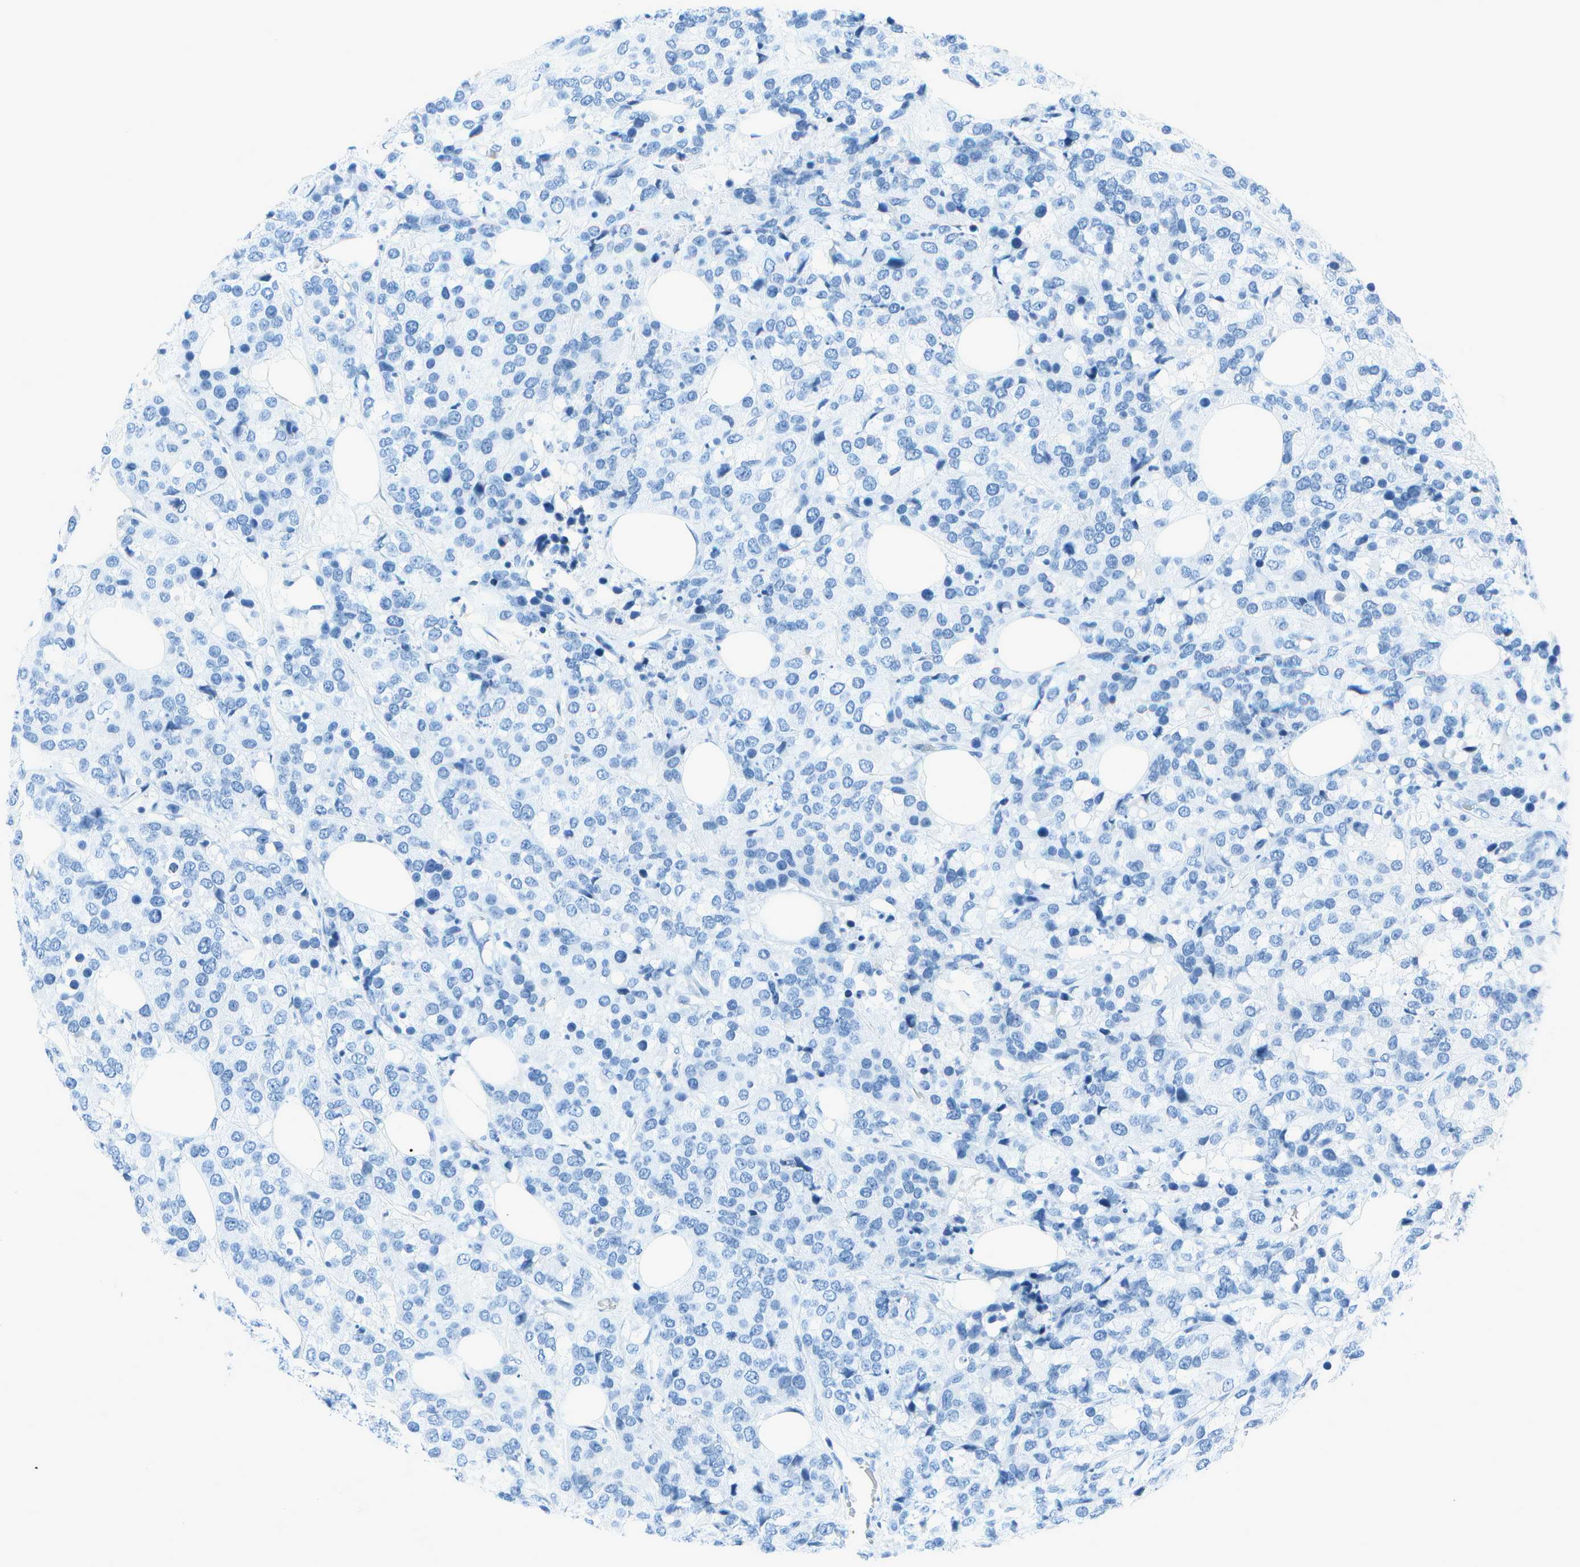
{"staining": {"intensity": "negative", "quantity": "none", "location": "none"}, "tissue": "breast cancer", "cell_type": "Tumor cells", "image_type": "cancer", "snomed": [{"axis": "morphology", "description": "Lobular carcinoma"}, {"axis": "topography", "description": "Breast"}], "caption": "Tumor cells show no significant protein positivity in breast lobular carcinoma.", "gene": "ASL", "patient": {"sex": "female", "age": 59}}